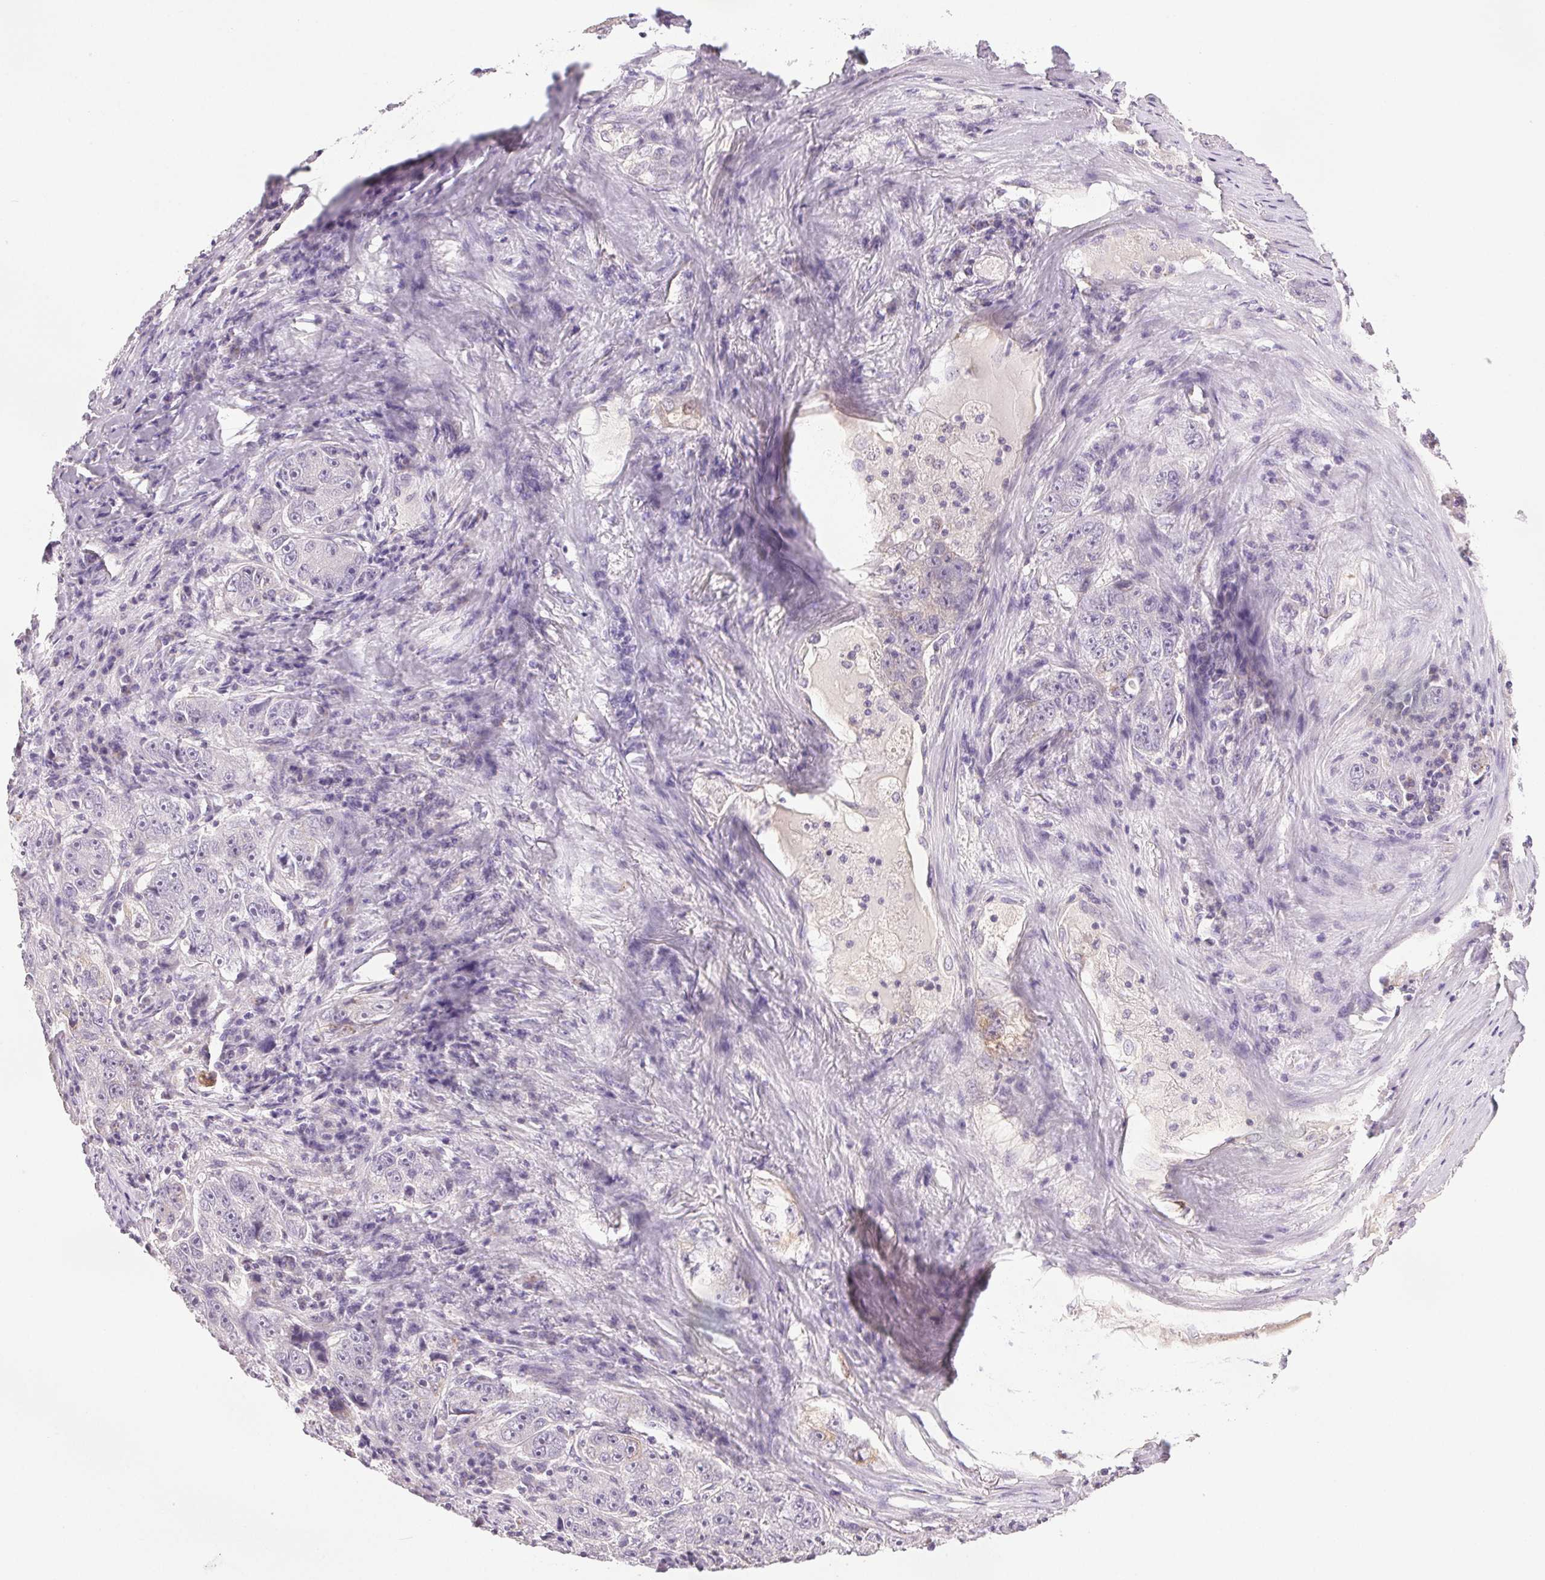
{"staining": {"intensity": "negative", "quantity": "none", "location": "none"}, "tissue": "lung cancer", "cell_type": "Tumor cells", "image_type": "cancer", "snomed": [{"axis": "morphology", "description": "Normal morphology"}, {"axis": "morphology", "description": "Adenocarcinoma, NOS"}, {"axis": "topography", "description": "Lymph node"}, {"axis": "topography", "description": "Lung"}], "caption": "Lung cancer was stained to show a protein in brown. There is no significant expression in tumor cells.", "gene": "COL7A1", "patient": {"sex": "female", "age": 57}}